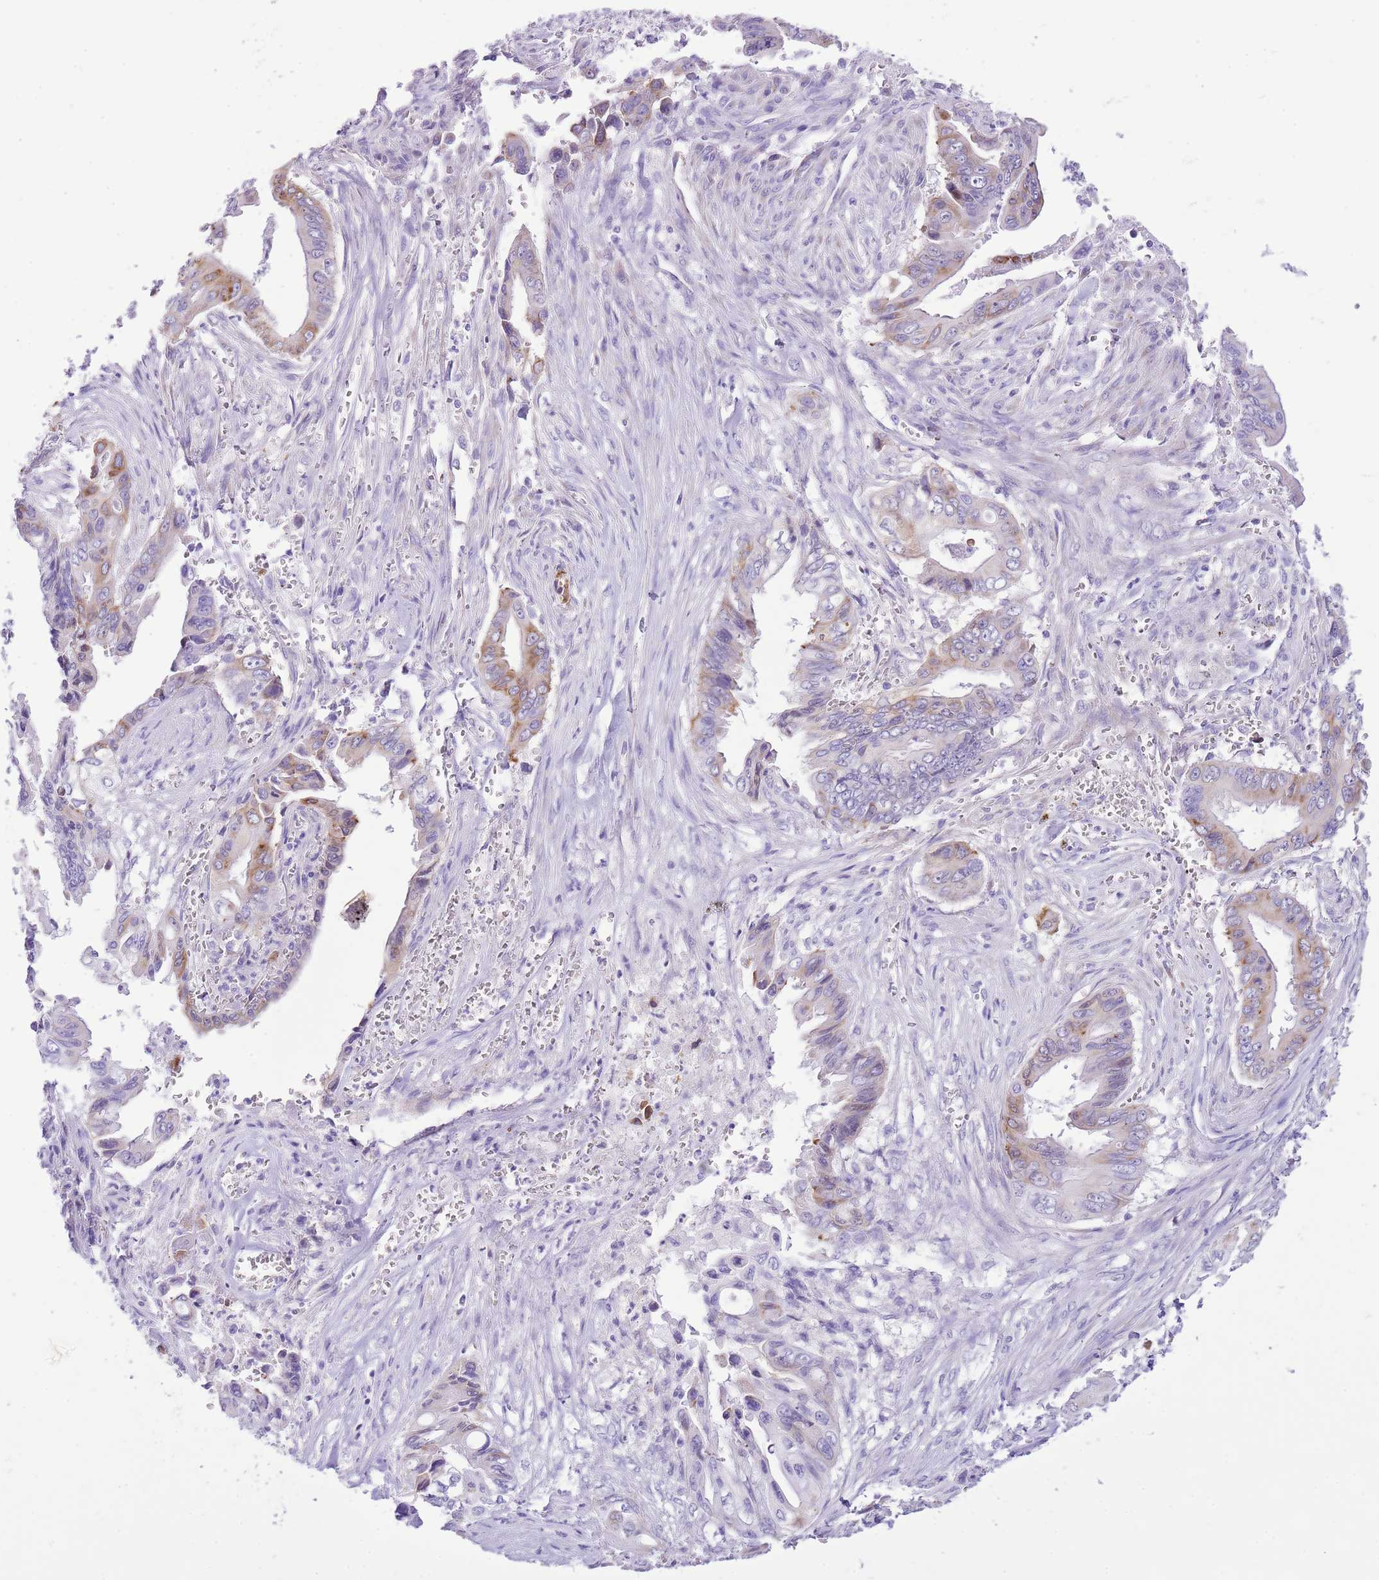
{"staining": {"intensity": "moderate", "quantity": "<25%", "location": "cytoplasmic/membranous"}, "tissue": "pancreatic cancer", "cell_type": "Tumor cells", "image_type": "cancer", "snomed": [{"axis": "morphology", "description": "Adenocarcinoma, NOS"}, {"axis": "topography", "description": "Pancreas"}], "caption": "The image demonstrates a brown stain indicating the presence of a protein in the cytoplasmic/membranous of tumor cells in adenocarcinoma (pancreatic).", "gene": "AAR2", "patient": {"sex": "male", "age": 59}}